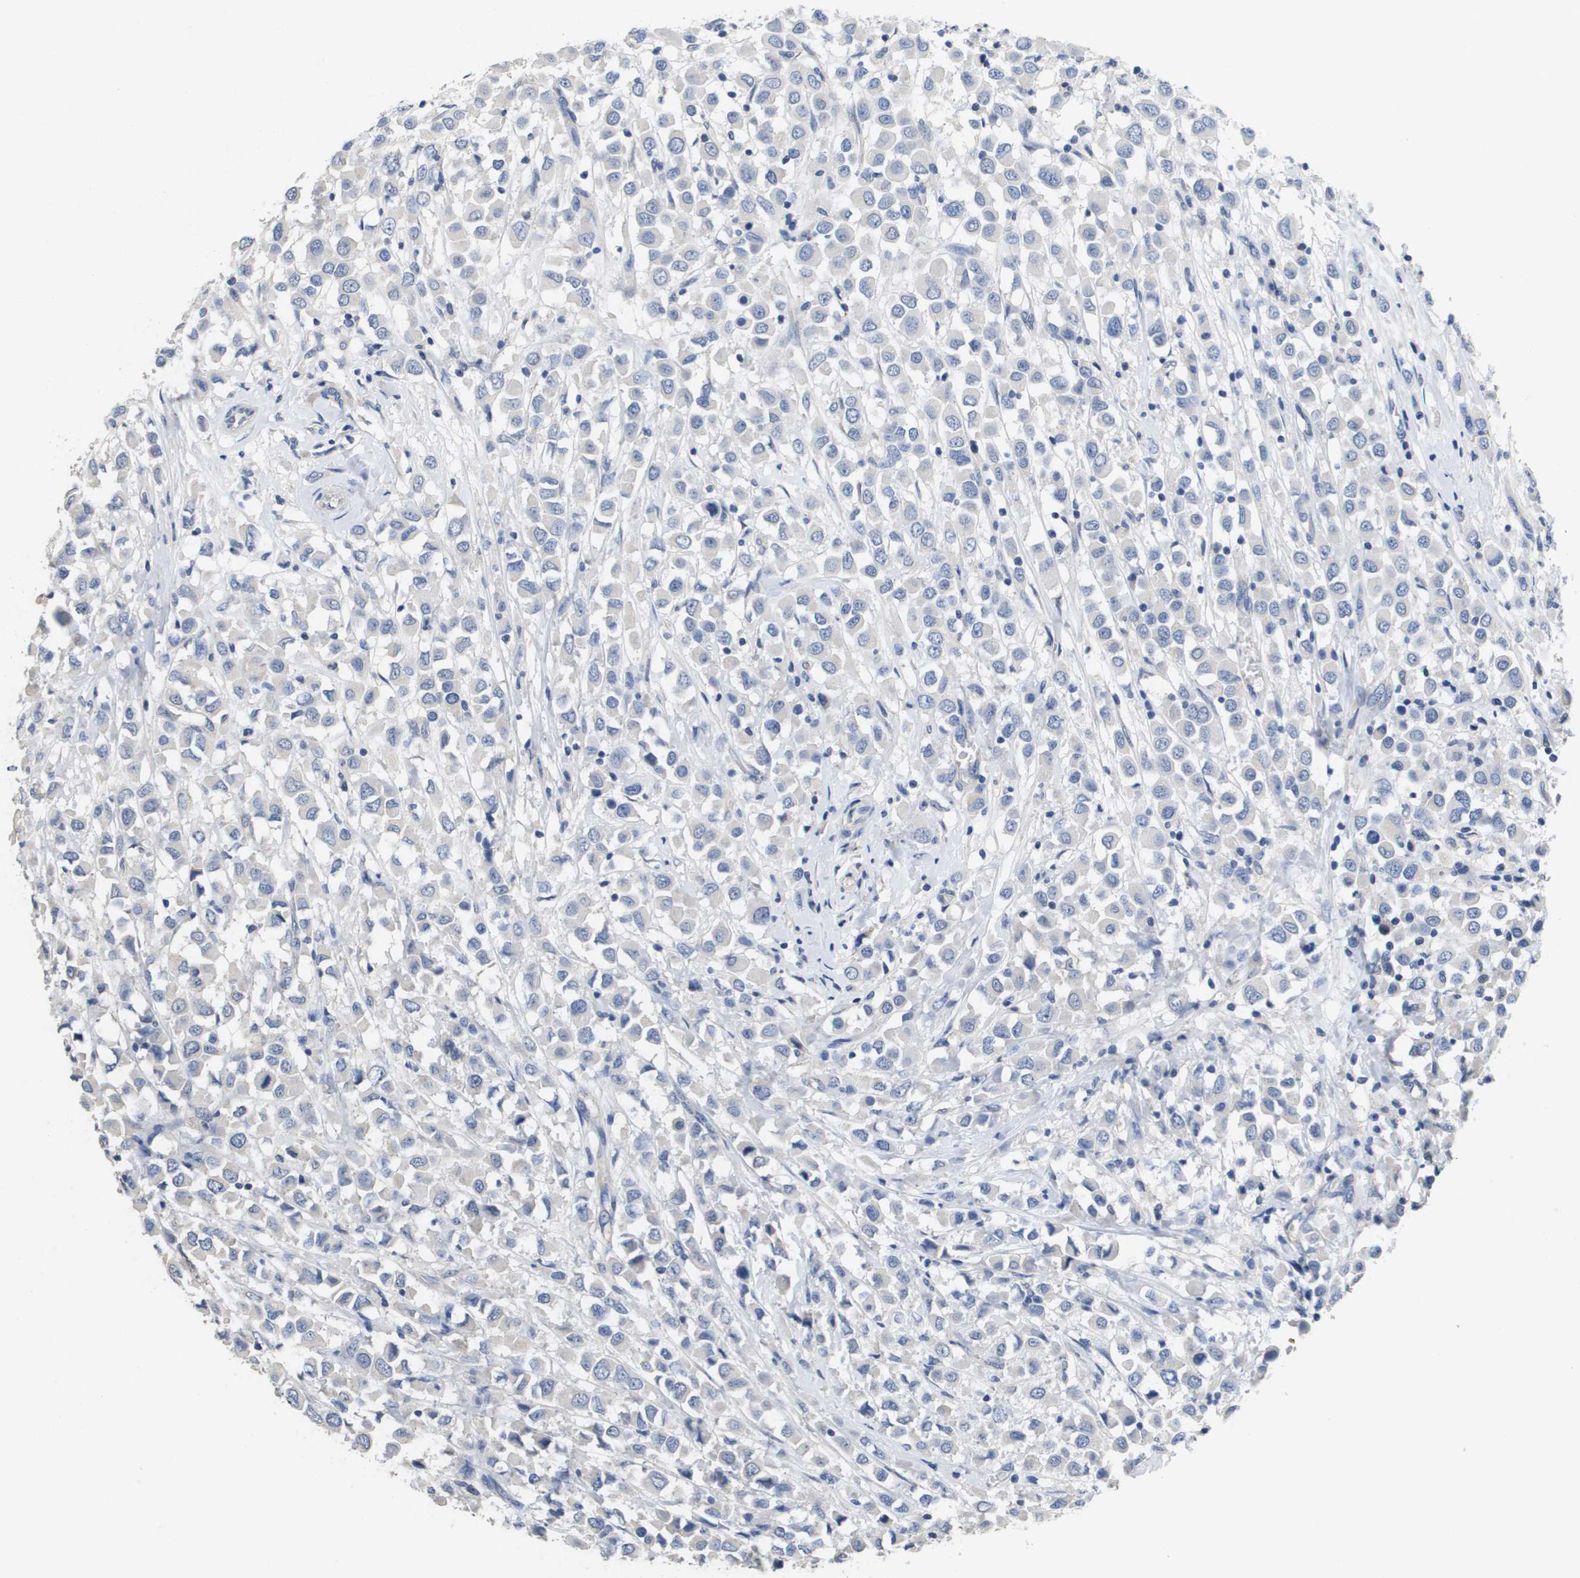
{"staining": {"intensity": "negative", "quantity": "none", "location": "none"}, "tissue": "breast cancer", "cell_type": "Tumor cells", "image_type": "cancer", "snomed": [{"axis": "morphology", "description": "Duct carcinoma"}, {"axis": "topography", "description": "Breast"}], "caption": "Immunohistochemistry (IHC) histopathology image of neoplastic tissue: human breast cancer (intraductal carcinoma) stained with DAB displays no significant protein expression in tumor cells.", "gene": "CA9", "patient": {"sex": "female", "age": 61}}